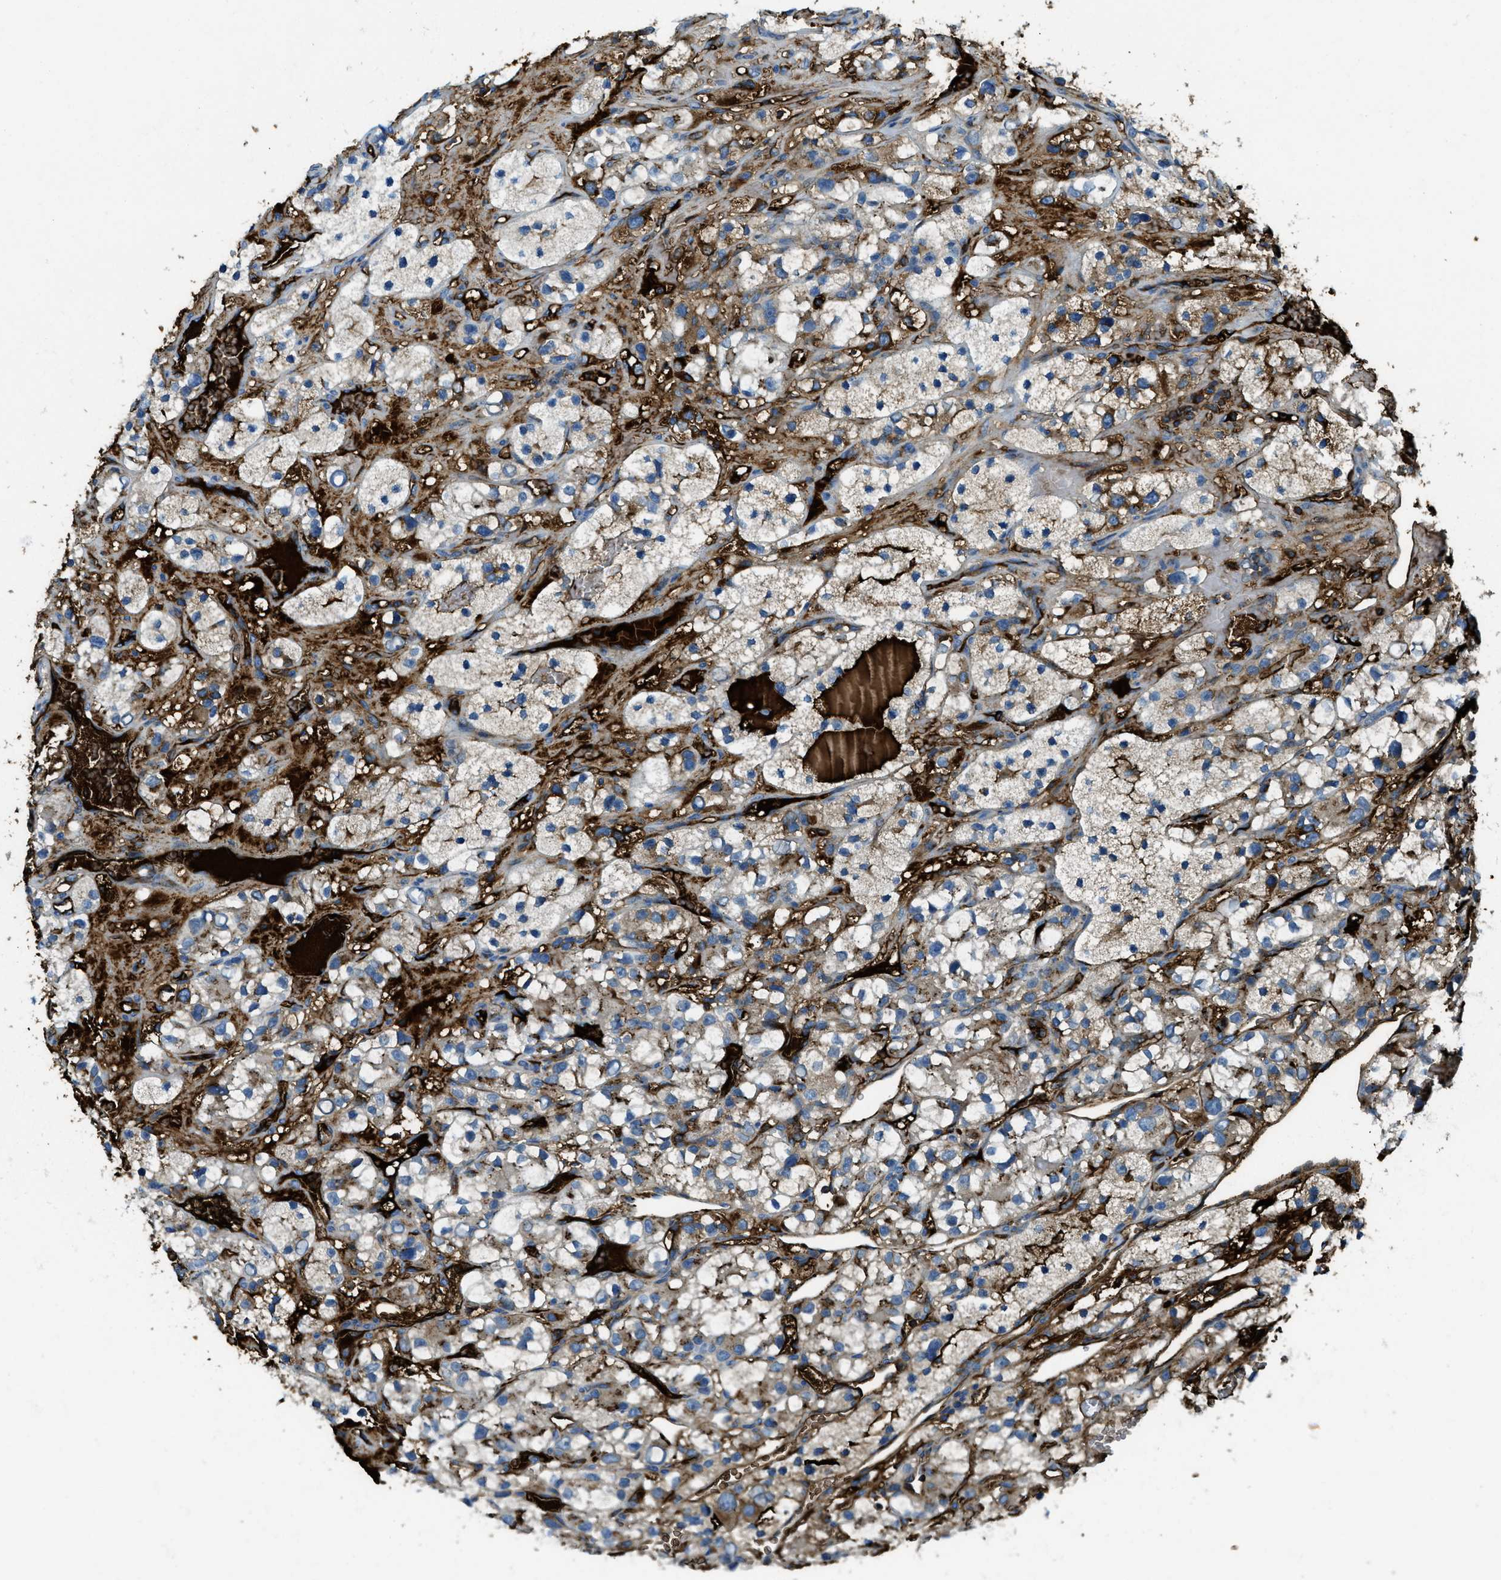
{"staining": {"intensity": "weak", "quantity": "25%-75%", "location": "cytoplasmic/membranous"}, "tissue": "renal cancer", "cell_type": "Tumor cells", "image_type": "cancer", "snomed": [{"axis": "morphology", "description": "Adenocarcinoma, NOS"}, {"axis": "topography", "description": "Kidney"}], "caption": "About 25%-75% of tumor cells in renal cancer (adenocarcinoma) show weak cytoplasmic/membranous protein expression as visualized by brown immunohistochemical staining.", "gene": "TRIM59", "patient": {"sex": "female", "age": 57}}